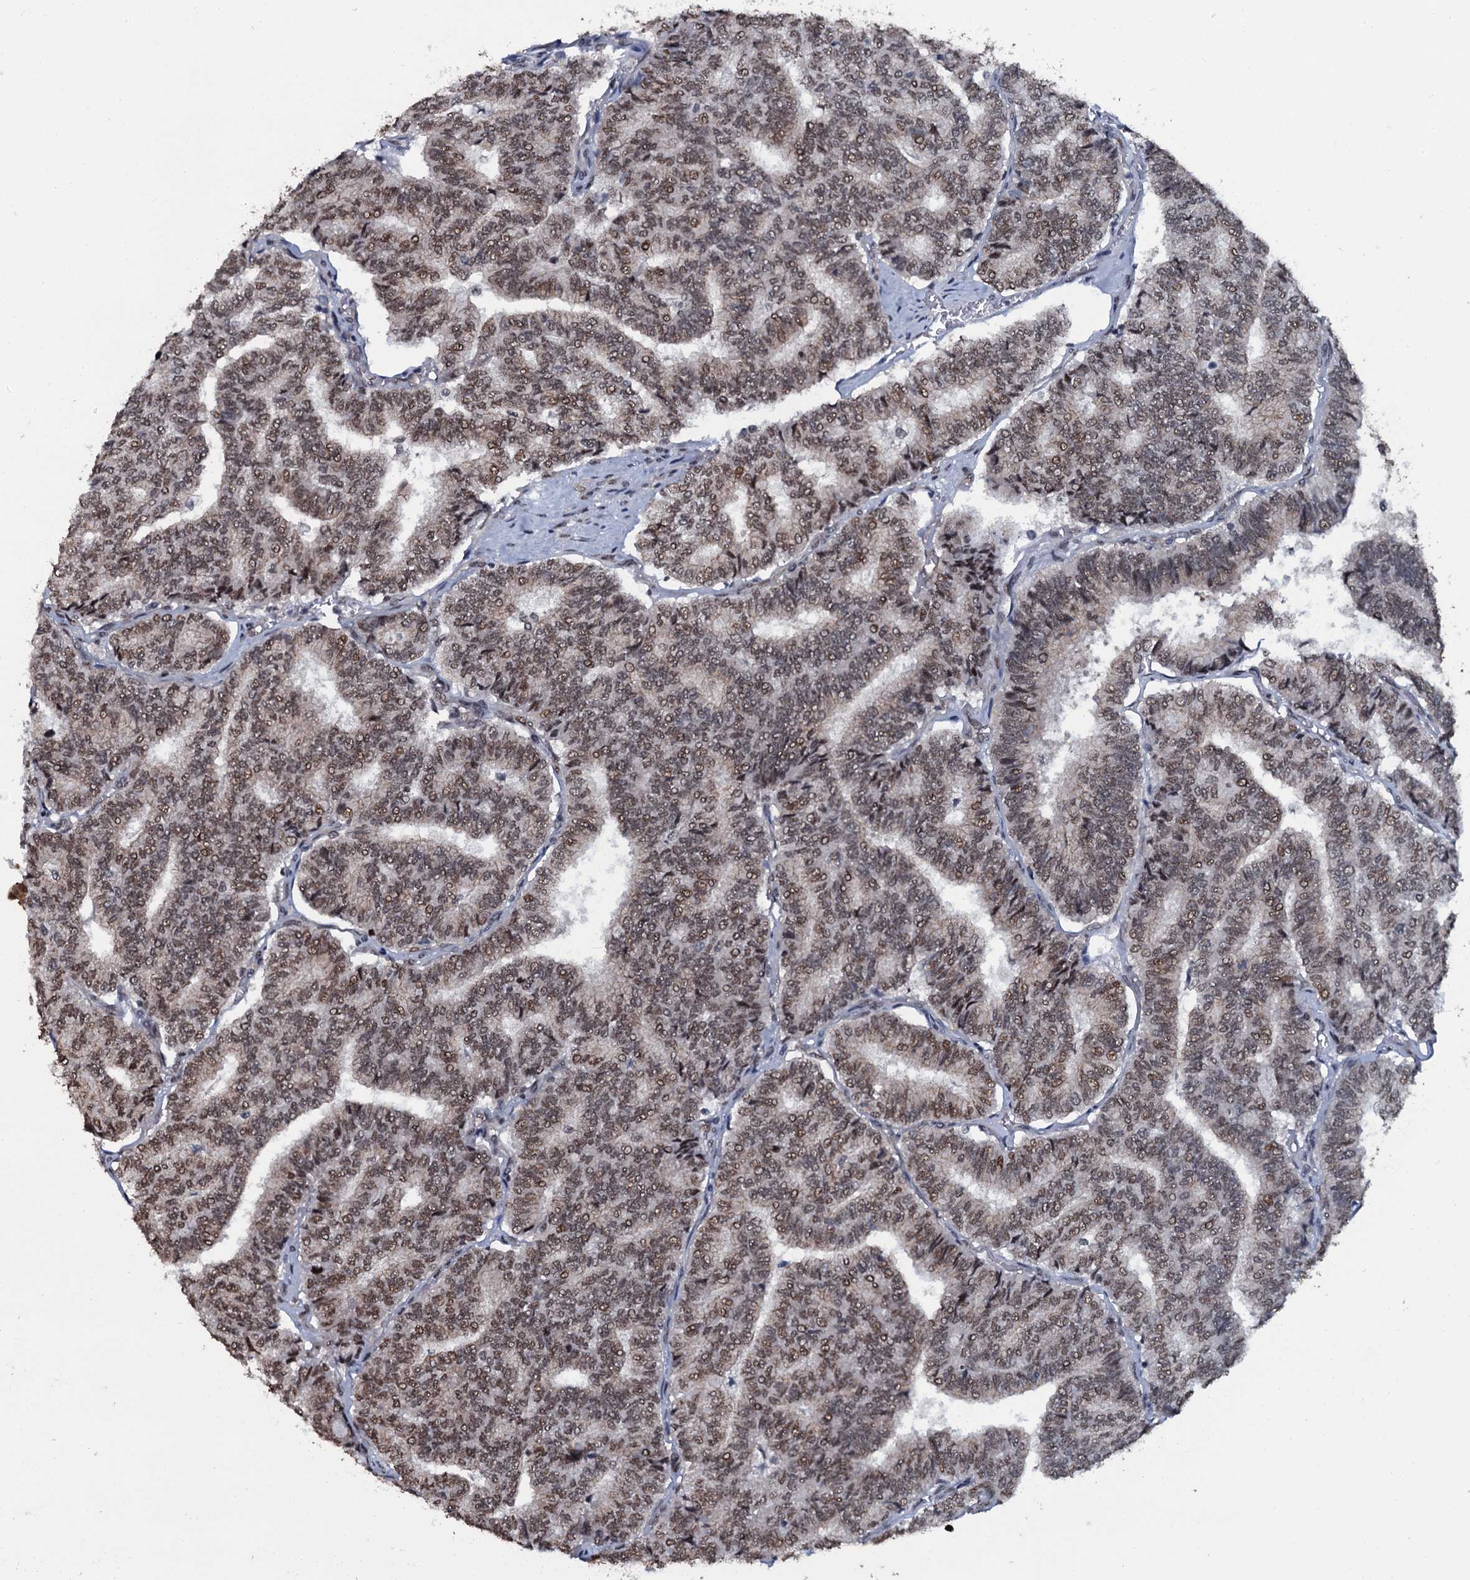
{"staining": {"intensity": "moderate", "quantity": ">75%", "location": "nuclear"}, "tissue": "thyroid cancer", "cell_type": "Tumor cells", "image_type": "cancer", "snomed": [{"axis": "morphology", "description": "Papillary adenocarcinoma, NOS"}, {"axis": "topography", "description": "Thyroid gland"}], "caption": "Immunohistochemical staining of thyroid papillary adenocarcinoma demonstrates medium levels of moderate nuclear expression in about >75% of tumor cells.", "gene": "SH2D4B", "patient": {"sex": "female", "age": 35}}